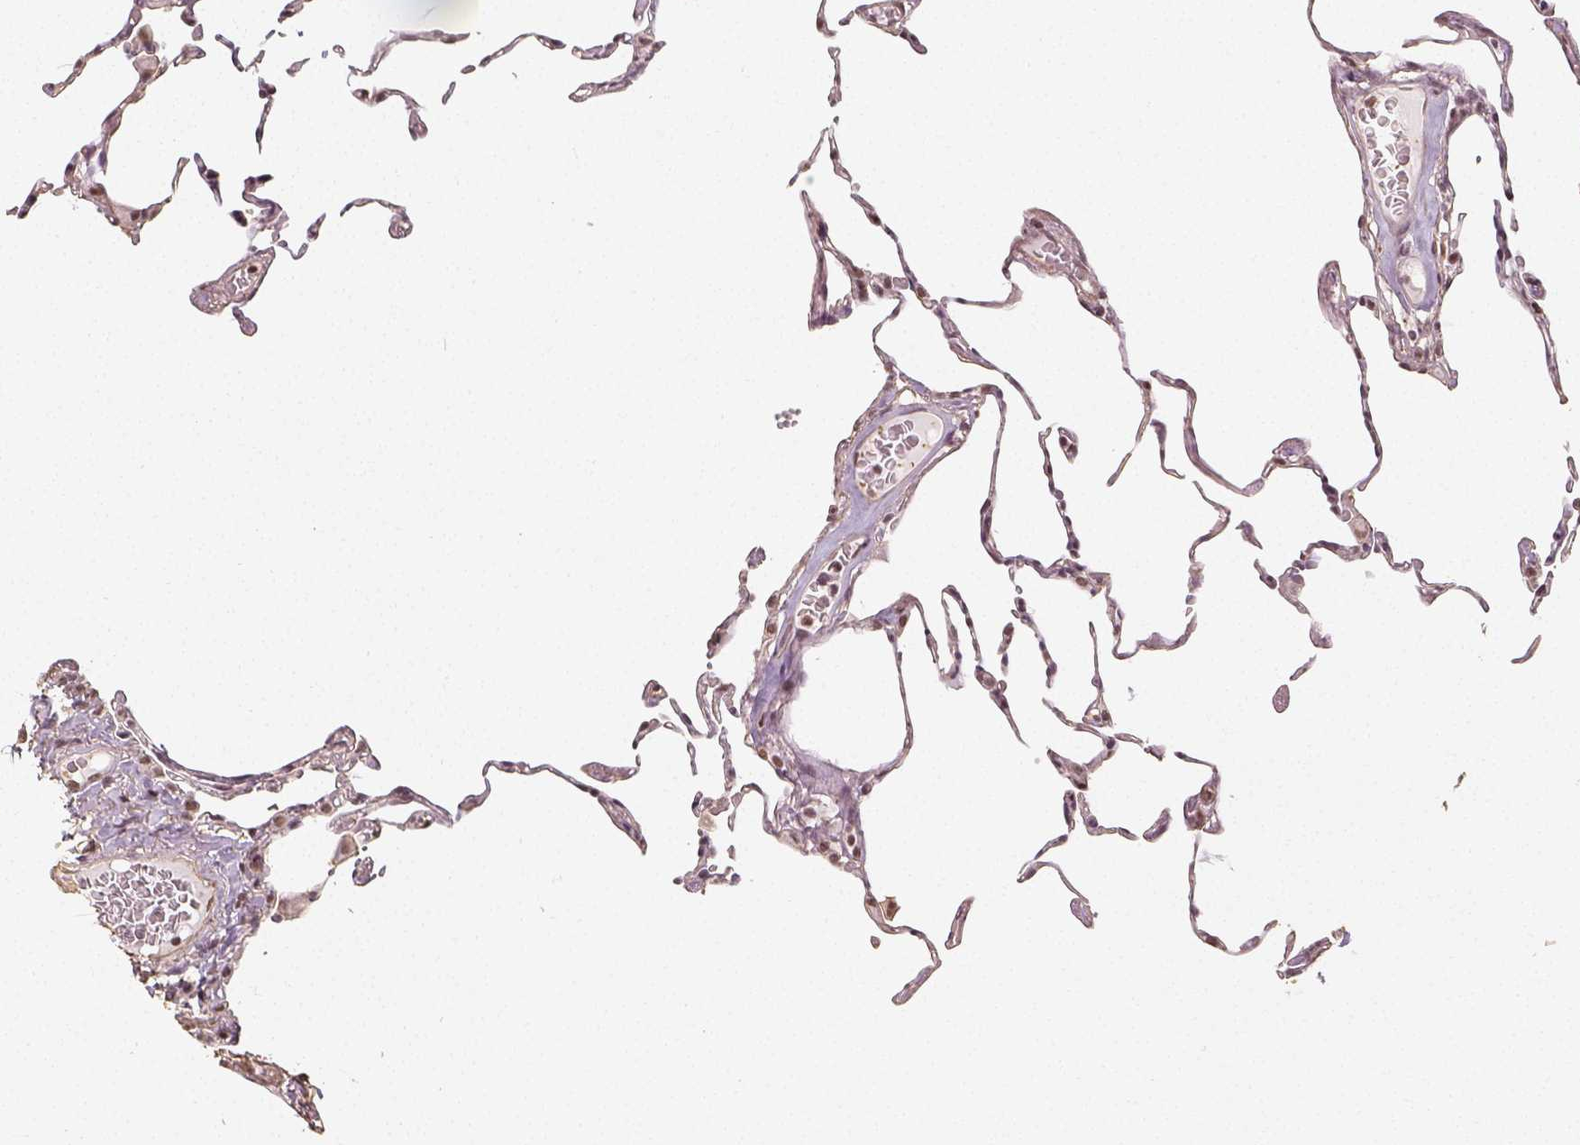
{"staining": {"intensity": "moderate", "quantity": ">75%", "location": "nuclear"}, "tissue": "lung", "cell_type": "Alveolar cells", "image_type": "normal", "snomed": [{"axis": "morphology", "description": "Normal tissue, NOS"}, {"axis": "topography", "description": "Lung"}], "caption": "A brown stain labels moderate nuclear staining of a protein in alveolar cells of unremarkable lung. Nuclei are stained in blue.", "gene": "HDAC1", "patient": {"sex": "female", "age": 57}}